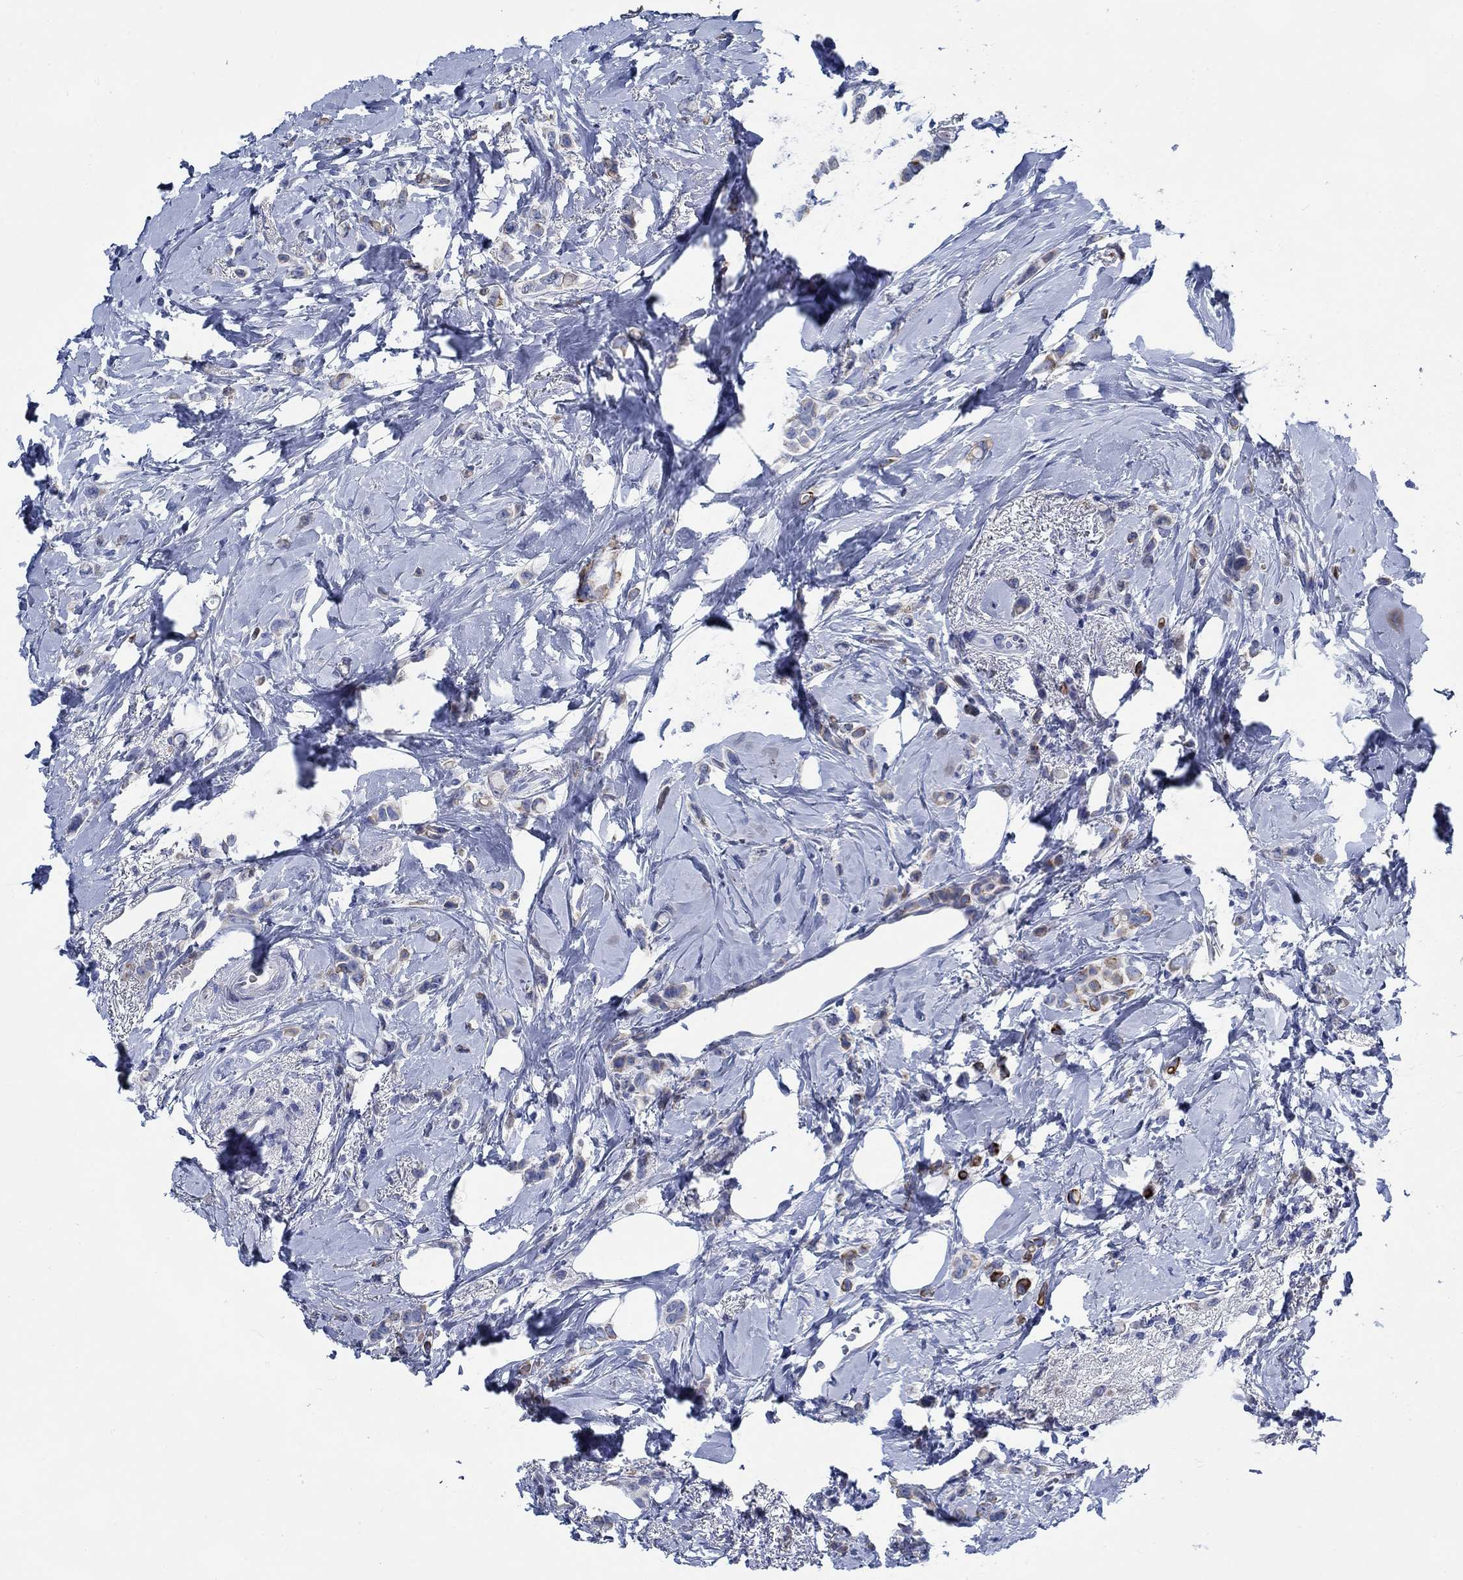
{"staining": {"intensity": "moderate", "quantity": "<25%", "location": "cytoplasmic/membranous"}, "tissue": "breast cancer", "cell_type": "Tumor cells", "image_type": "cancer", "snomed": [{"axis": "morphology", "description": "Lobular carcinoma"}, {"axis": "topography", "description": "Breast"}], "caption": "Tumor cells exhibit low levels of moderate cytoplasmic/membranous staining in about <25% of cells in lobular carcinoma (breast). The protein is shown in brown color, while the nuclei are stained blue.", "gene": "SVEP1", "patient": {"sex": "female", "age": 66}}